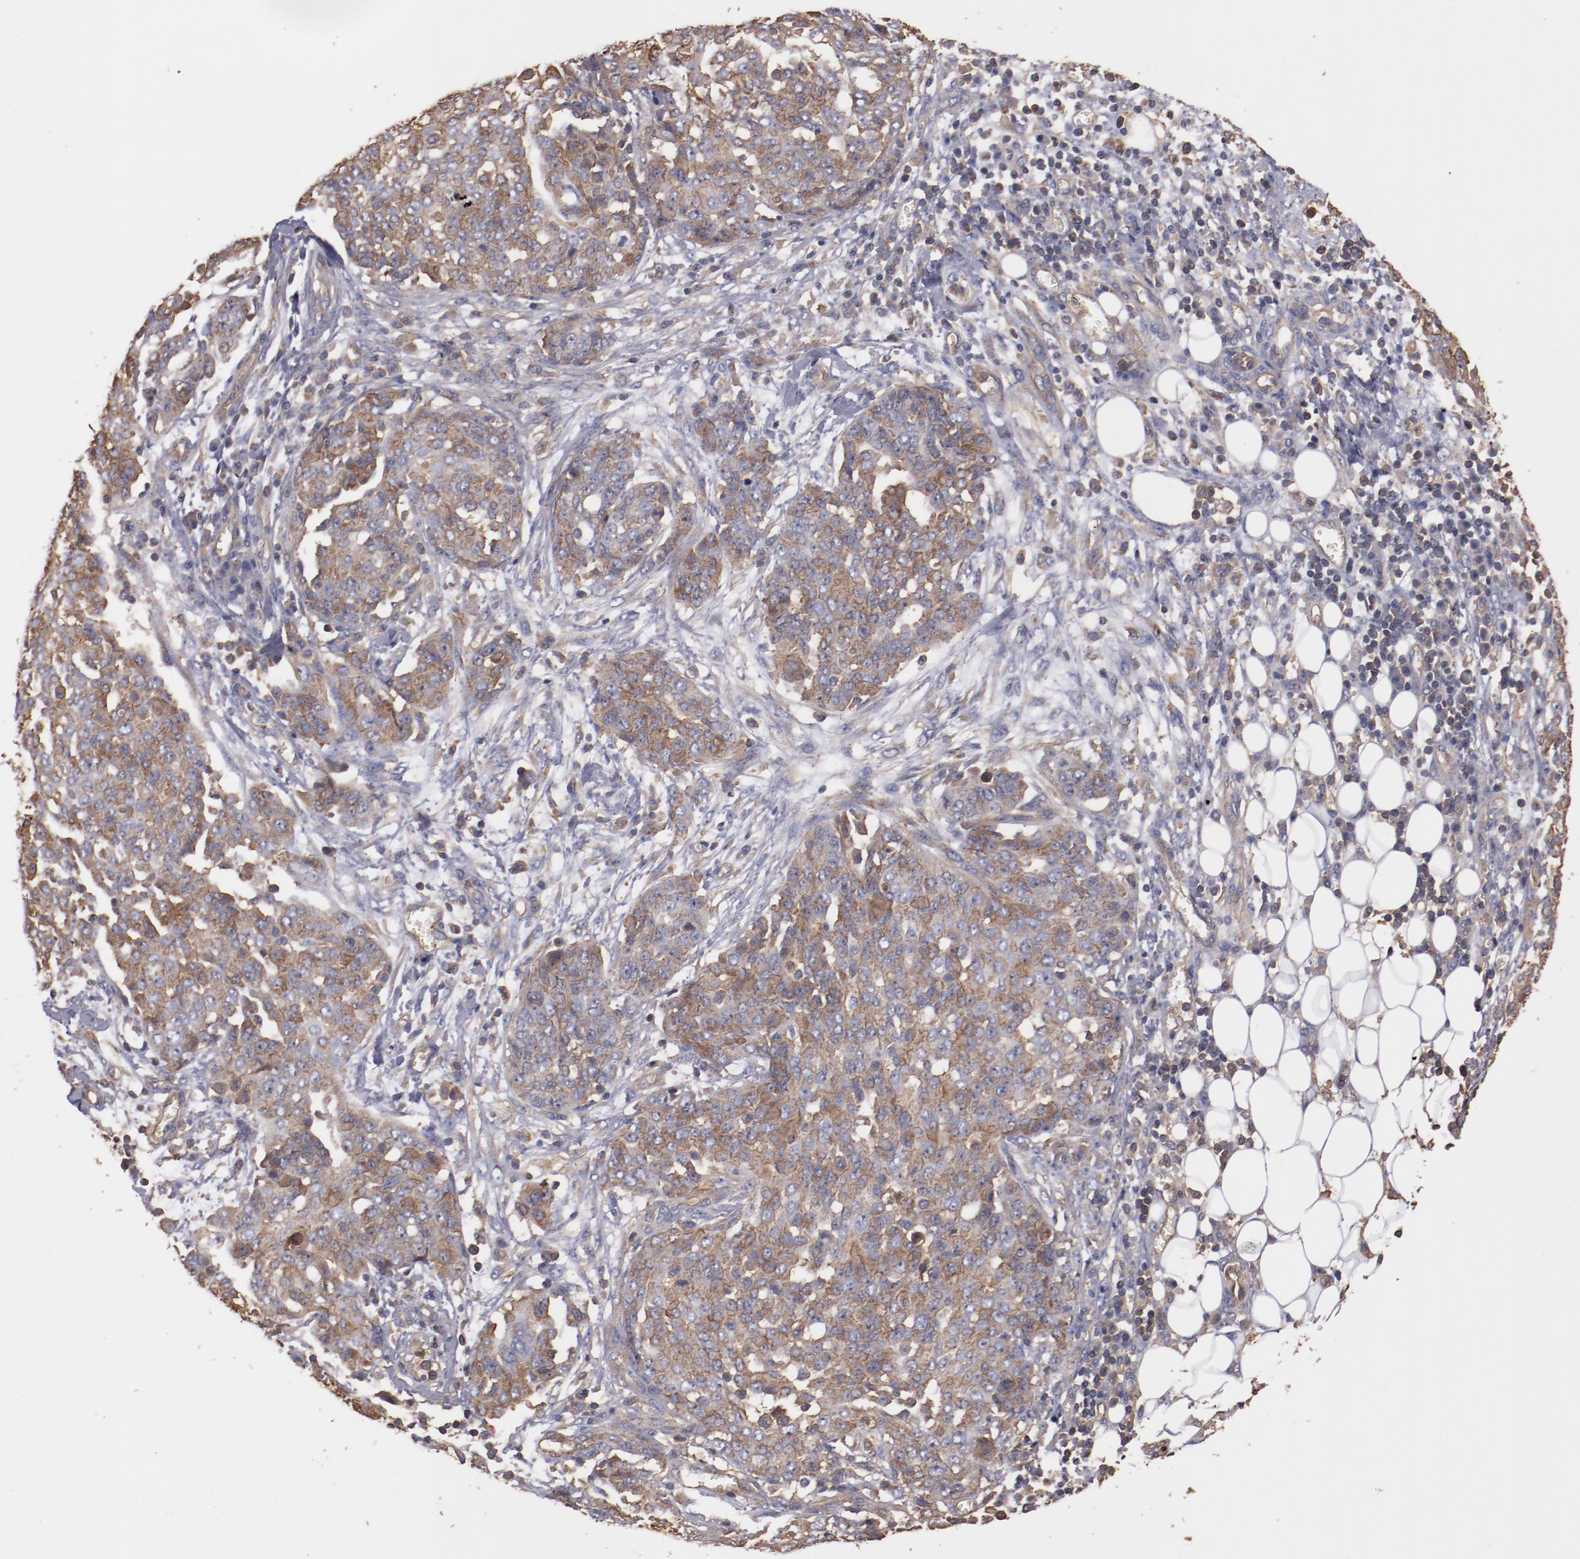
{"staining": {"intensity": "moderate", "quantity": ">75%", "location": "cytoplasmic/membranous"}, "tissue": "ovarian cancer", "cell_type": "Tumor cells", "image_type": "cancer", "snomed": [{"axis": "morphology", "description": "Cystadenocarcinoma, serous, NOS"}, {"axis": "topography", "description": "Soft tissue"}, {"axis": "topography", "description": "Ovary"}], "caption": "Immunohistochemistry staining of serous cystadenocarcinoma (ovarian), which reveals medium levels of moderate cytoplasmic/membranous positivity in about >75% of tumor cells indicating moderate cytoplasmic/membranous protein positivity. The staining was performed using DAB (3,3'-diaminobenzidine) (brown) for protein detection and nuclei were counterstained in hematoxylin (blue).", "gene": "TMOD3", "patient": {"sex": "female", "age": 57}}